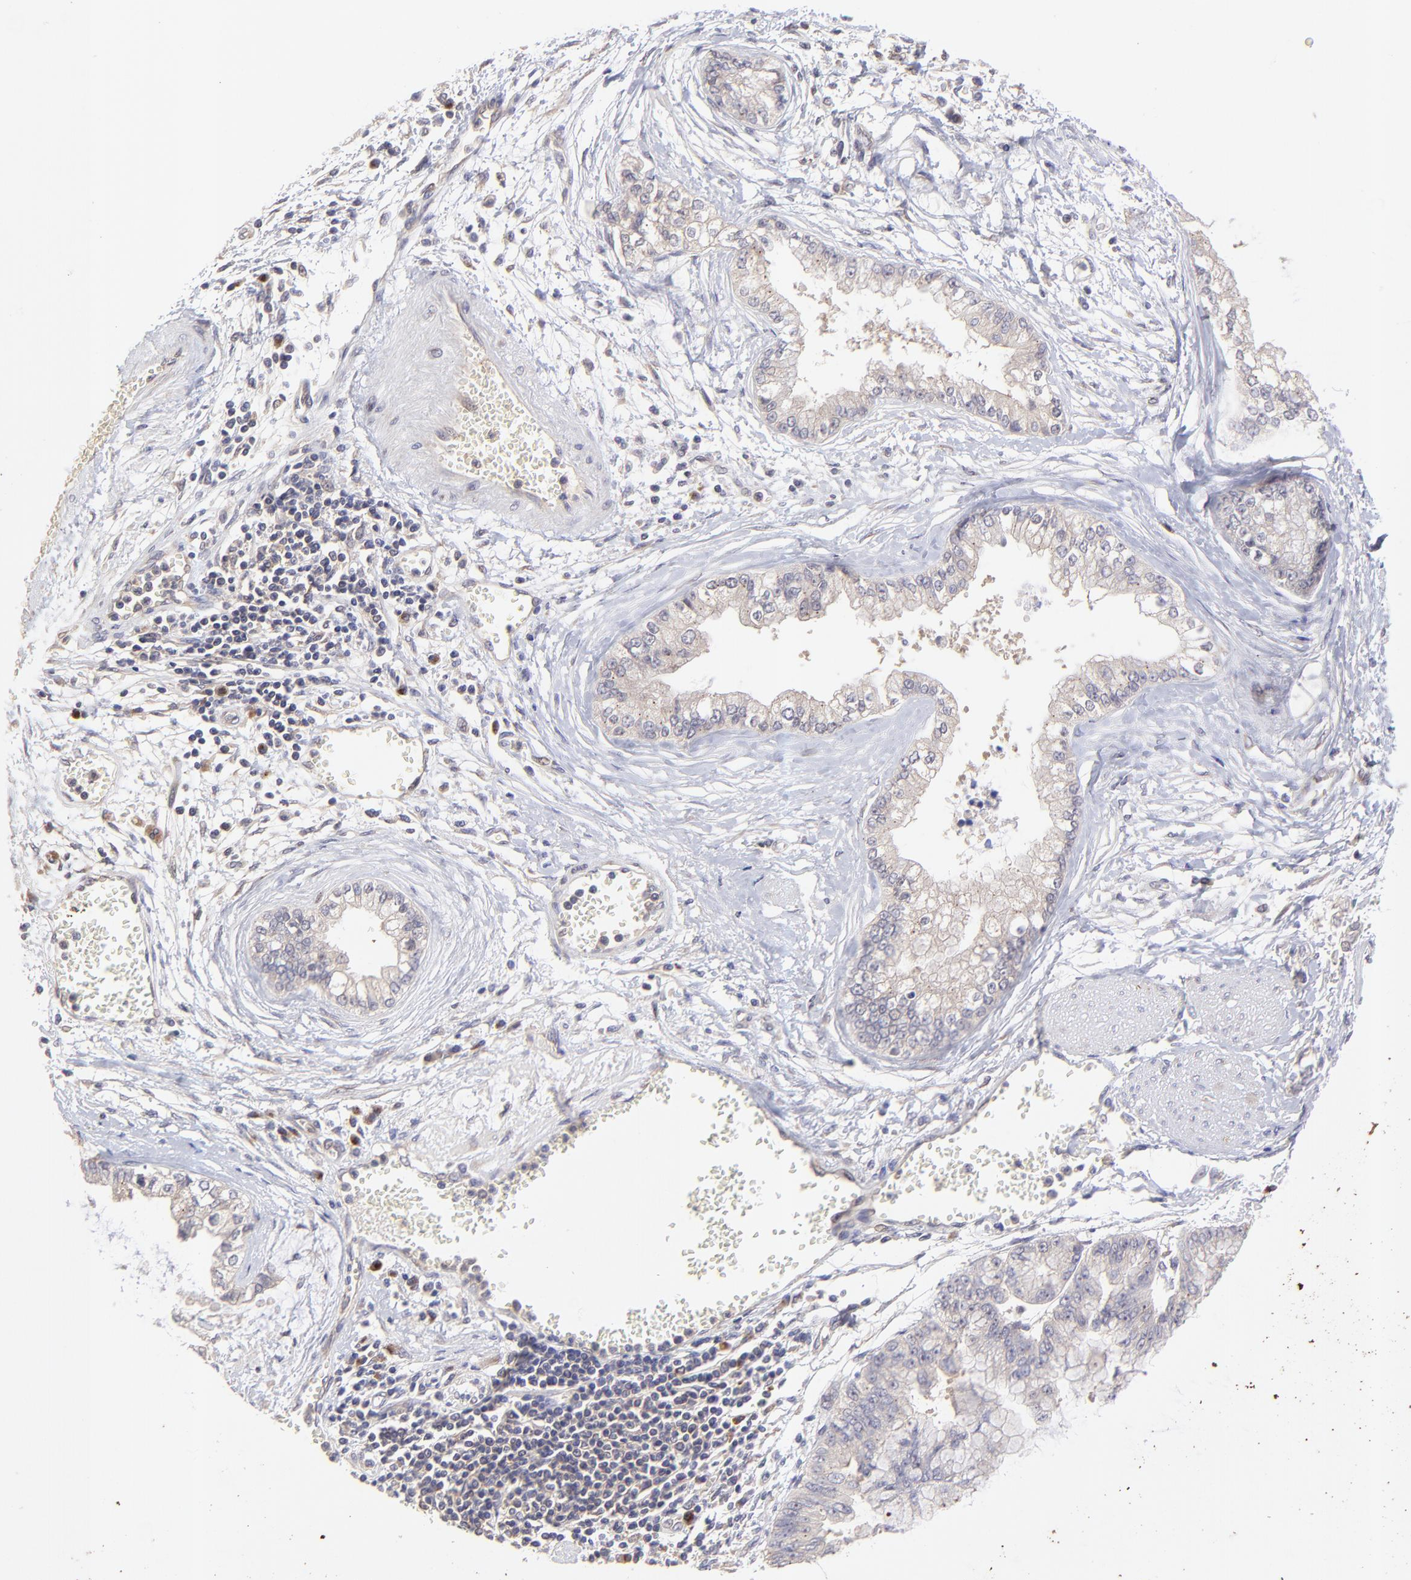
{"staining": {"intensity": "weak", "quantity": ">75%", "location": "cytoplasmic/membranous"}, "tissue": "liver cancer", "cell_type": "Tumor cells", "image_type": "cancer", "snomed": [{"axis": "morphology", "description": "Cholangiocarcinoma"}, {"axis": "topography", "description": "Liver"}], "caption": "Immunohistochemistry photomicrograph of human cholangiocarcinoma (liver) stained for a protein (brown), which displays low levels of weak cytoplasmic/membranous positivity in approximately >75% of tumor cells.", "gene": "TNRC6B", "patient": {"sex": "female", "age": 79}}